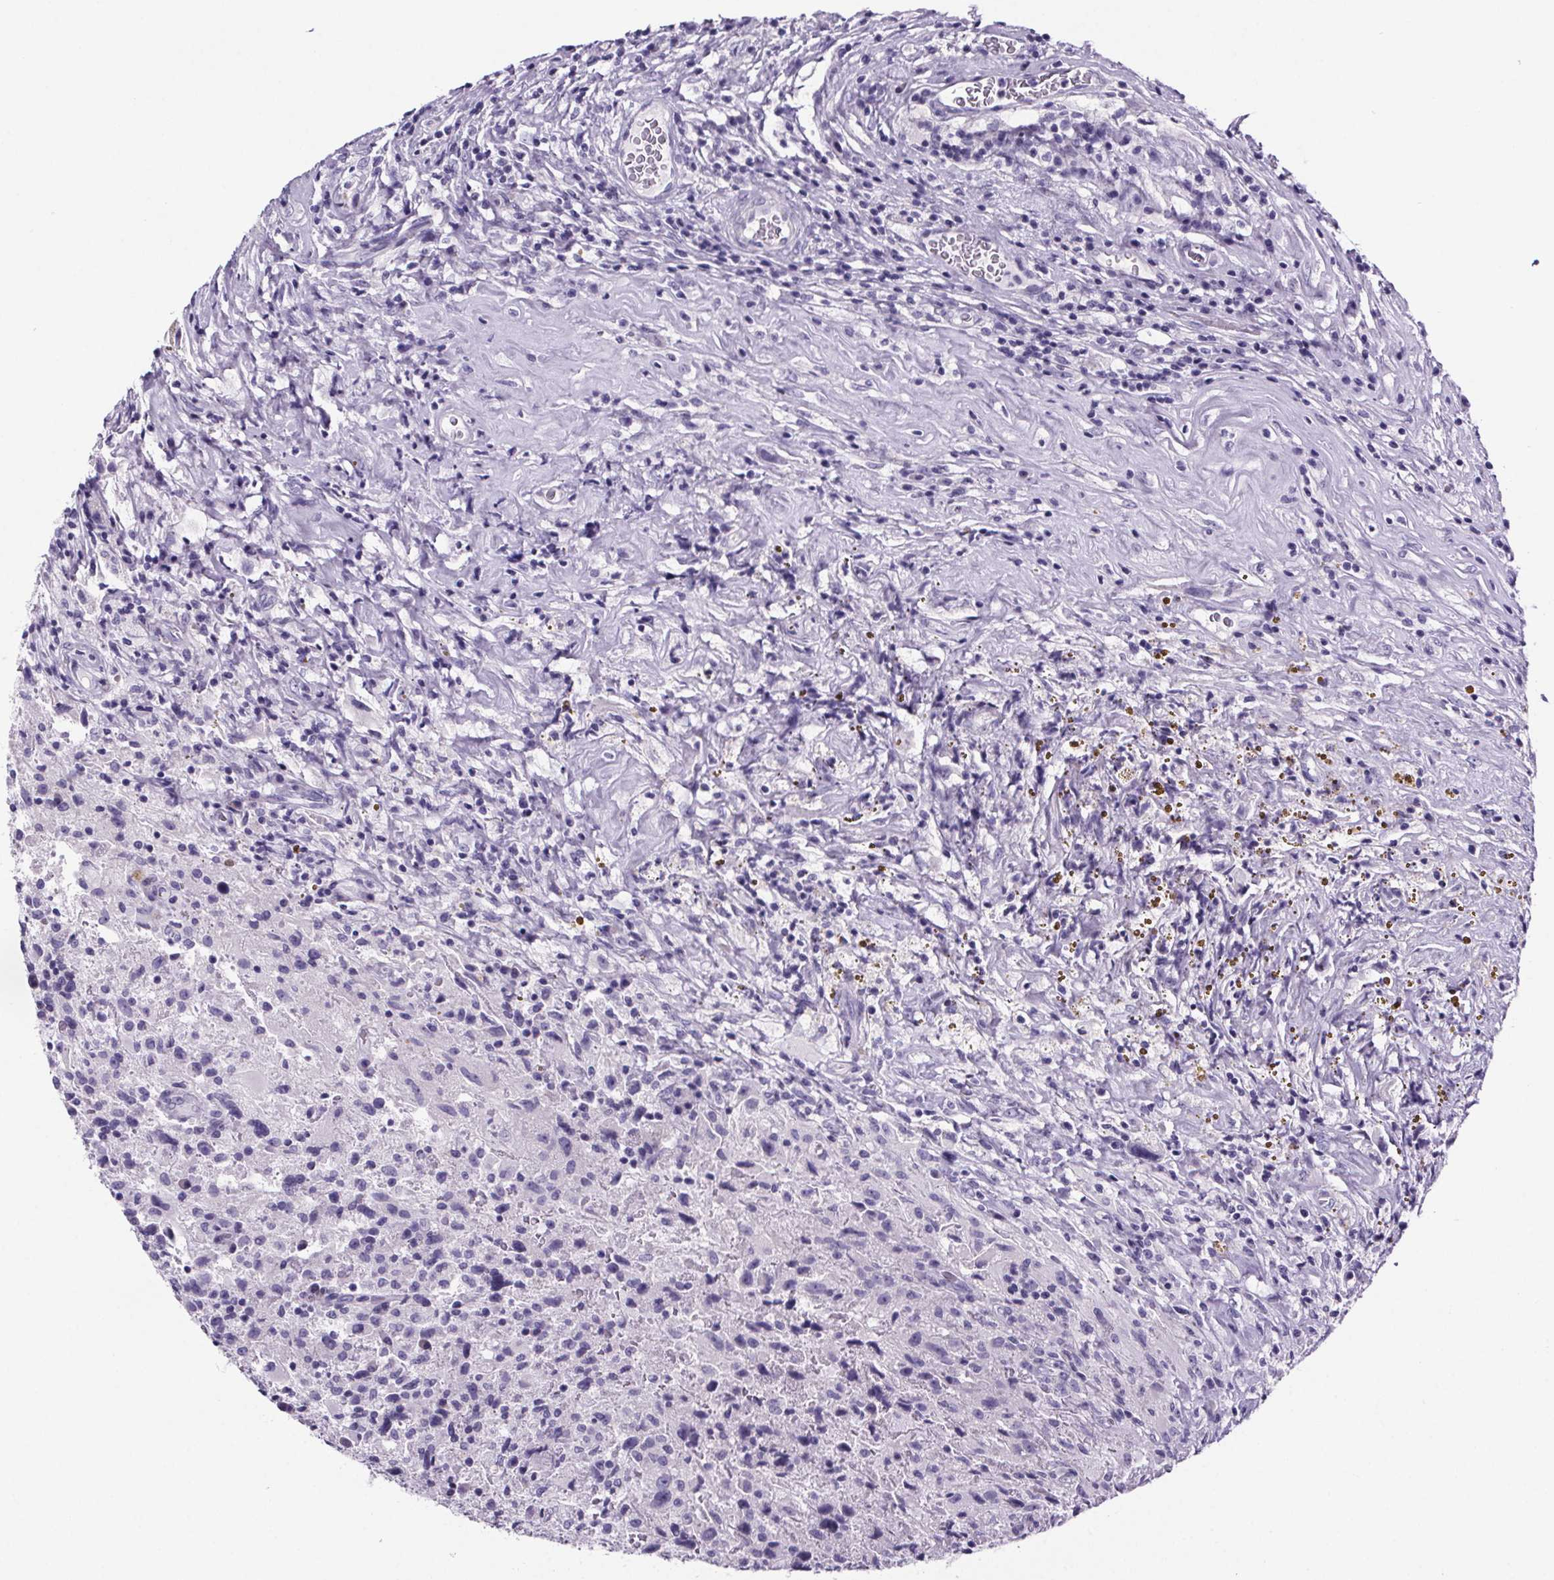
{"staining": {"intensity": "negative", "quantity": "none", "location": "none"}, "tissue": "glioma", "cell_type": "Tumor cells", "image_type": "cancer", "snomed": [{"axis": "morphology", "description": "Glioma, malignant, High grade"}, {"axis": "topography", "description": "Brain"}], "caption": "Tumor cells are negative for protein expression in human malignant glioma (high-grade). The staining was performed using DAB to visualize the protein expression in brown, while the nuclei were stained in blue with hematoxylin (Magnification: 20x).", "gene": "CUBN", "patient": {"sex": "male", "age": 68}}